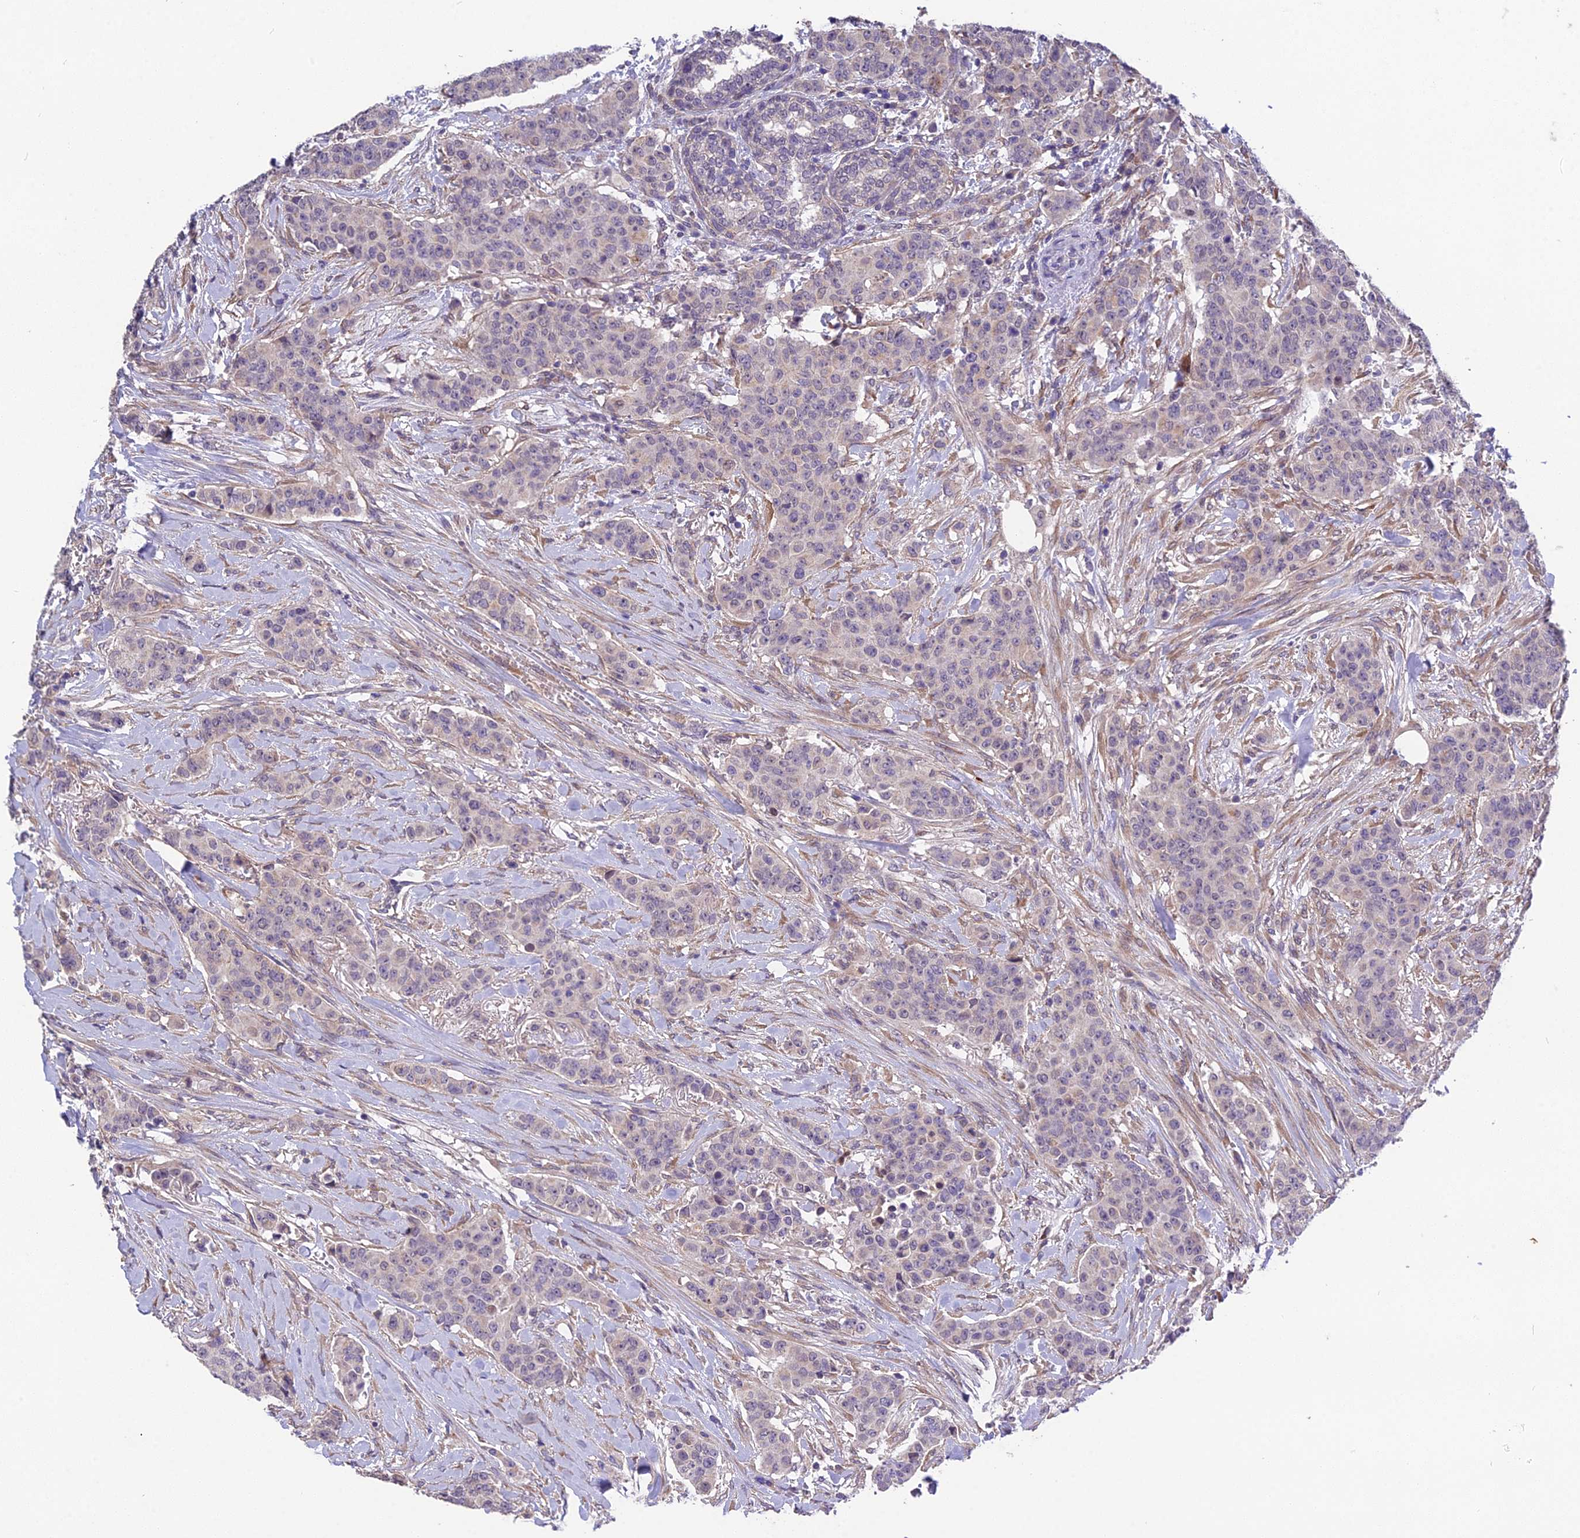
{"staining": {"intensity": "negative", "quantity": "none", "location": "none"}, "tissue": "breast cancer", "cell_type": "Tumor cells", "image_type": "cancer", "snomed": [{"axis": "morphology", "description": "Duct carcinoma"}, {"axis": "topography", "description": "Breast"}], "caption": "Tumor cells show no significant protein positivity in intraductal carcinoma (breast).", "gene": "PUS10", "patient": {"sex": "female", "age": 40}}